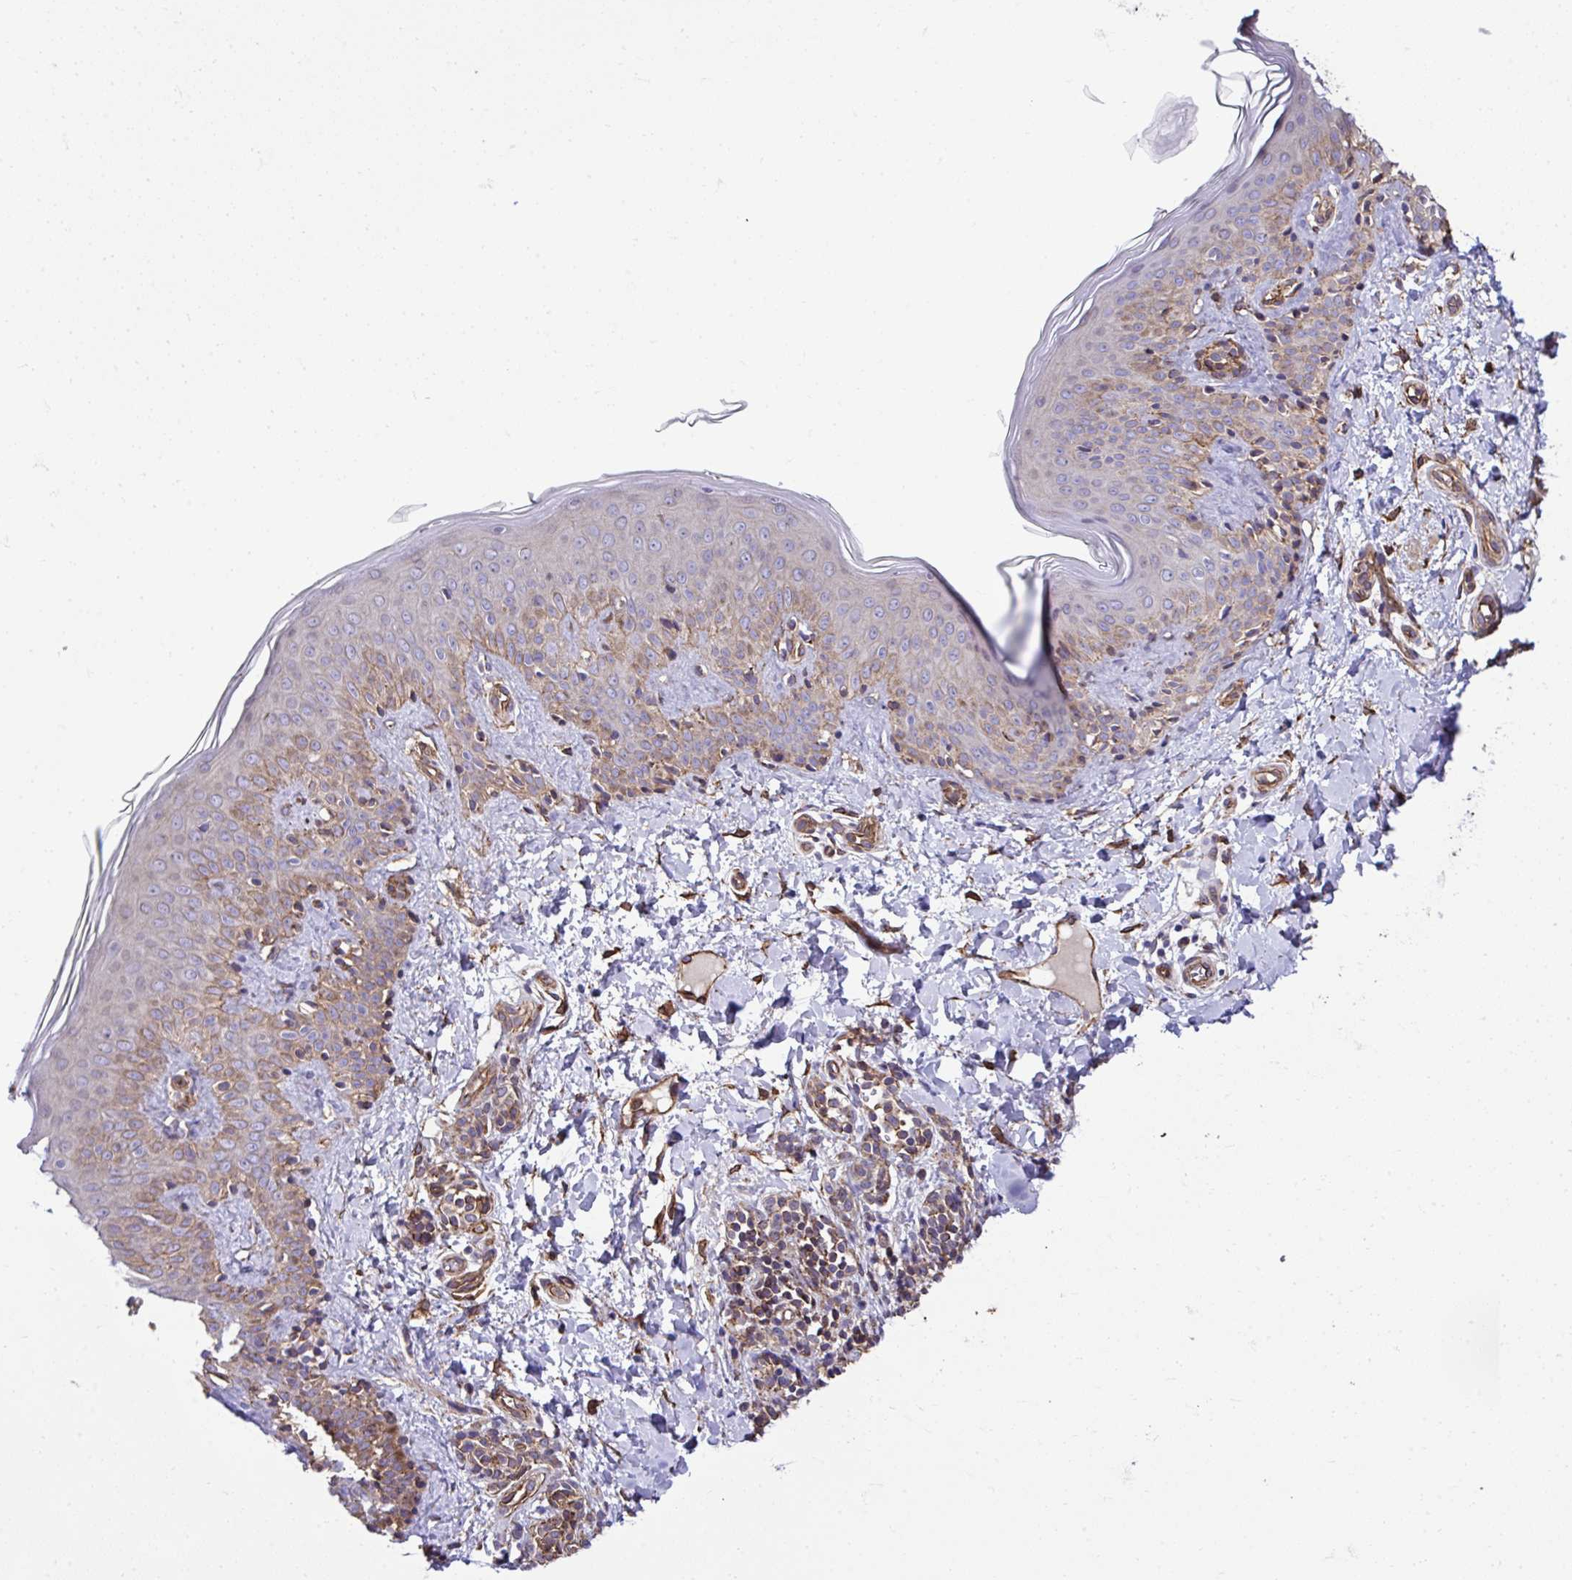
{"staining": {"intensity": "strong", "quantity": ">75%", "location": "cytoplasmic/membranous"}, "tissue": "skin", "cell_type": "Fibroblasts", "image_type": "normal", "snomed": [{"axis": "morphology", "description": "Normal tissue, NOS"}, {"axis": "topography", "description": "Skin"}], "caption": "Unremarkable skin was stained to show a protein in brown. There is high levels of strong cytoplasmic/membranous positivity in approximately >75% of fibroblasts. The protein is stained brown, and the nuclei are stained in blue (DAB IHC with brightfield microscopy, high magnification).", "gene": "TRIM52", "patient": {"sex": "male", "age": 16}}